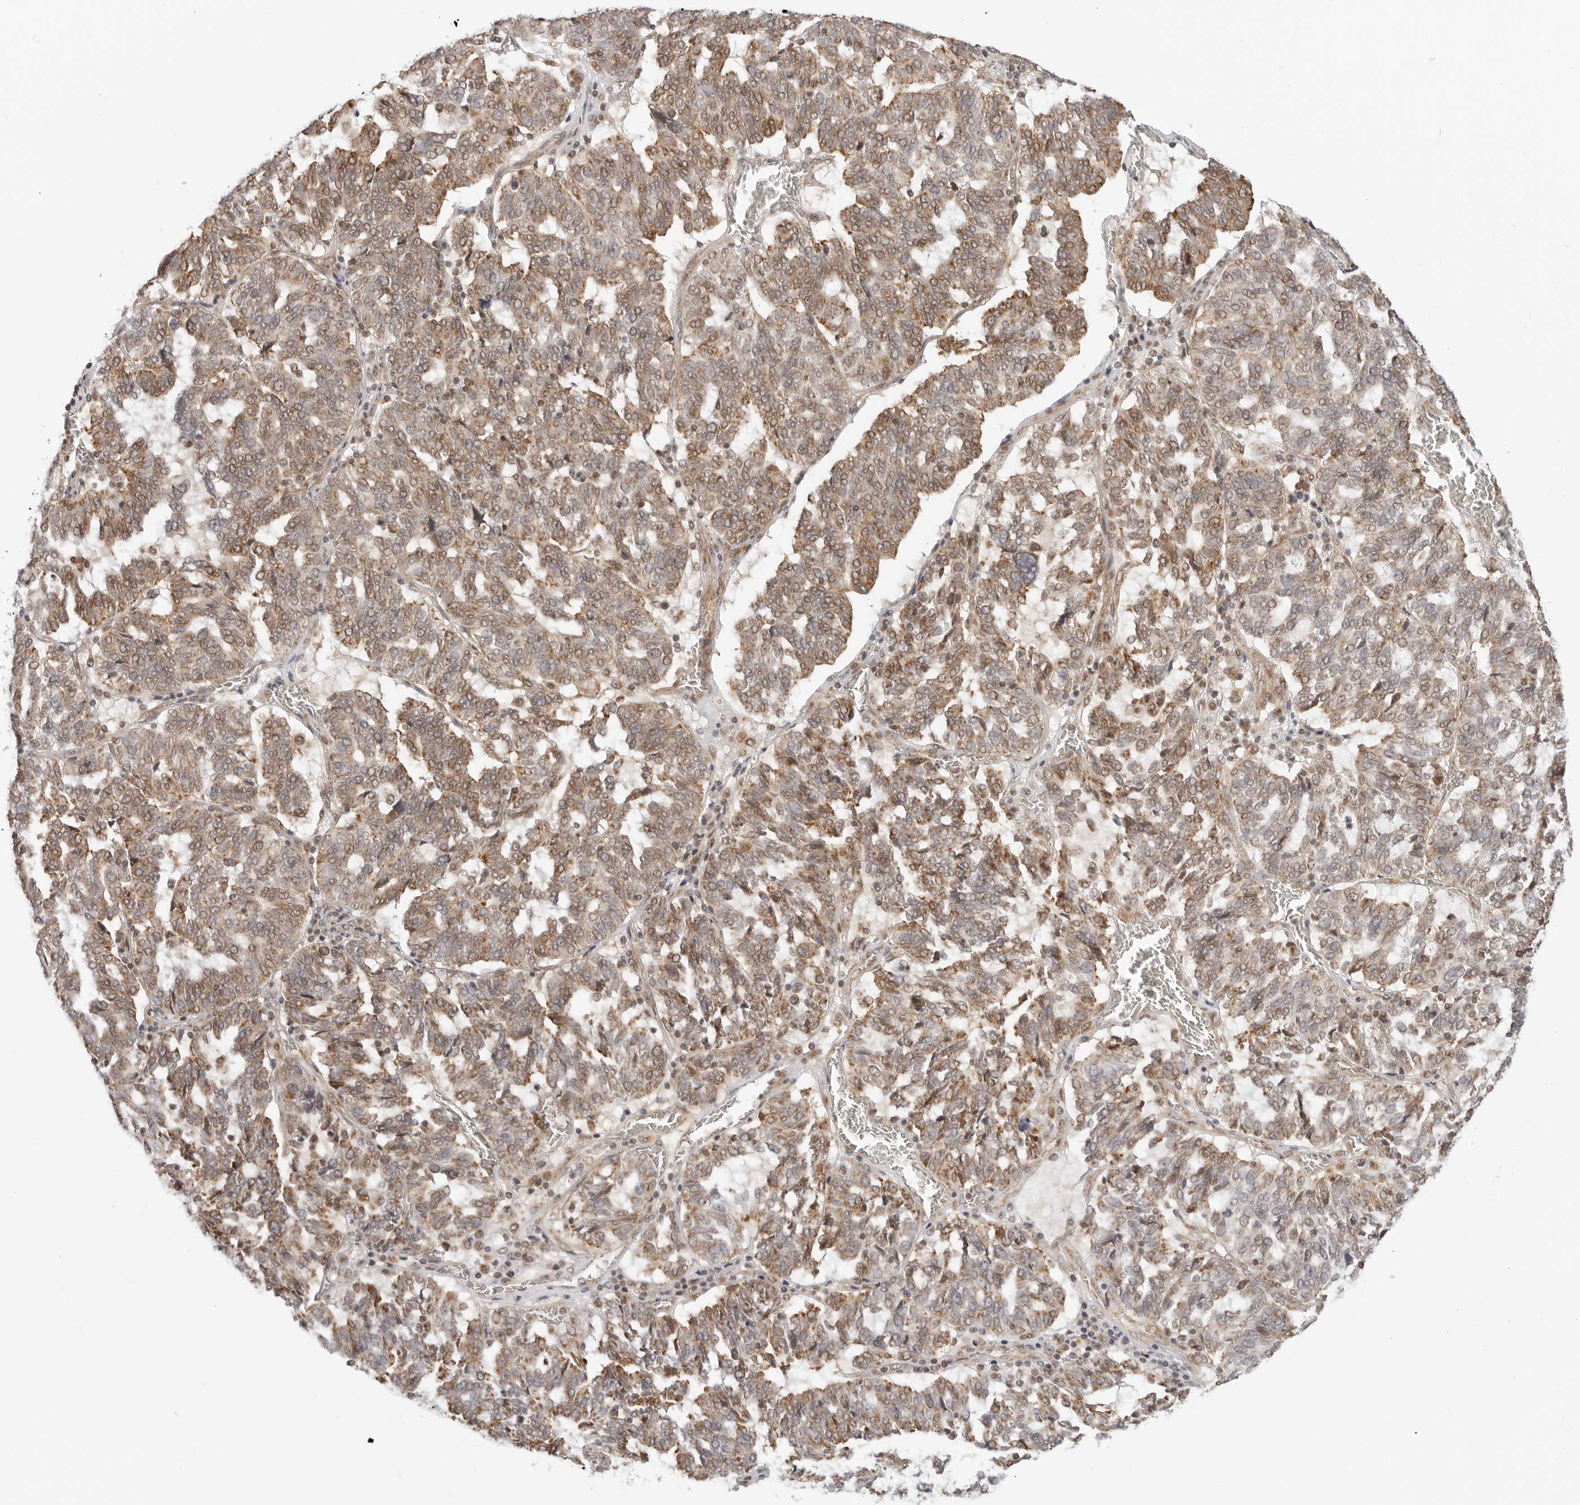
{"staining": {"intensity": "moderate", "quantity": ">75%", "location": "cytoplasmic/membranous"}, "tissue": "ovarian cancer", "cell_type": "Tumor cells", "image_type": "cancer", "snomed": [{"axis": "morphology", "description": "Cystadenocarcinoma, serous, NOS"}, {"axis": "topography", "description": "Ovary"}], "caption": "DAB immunohistochemical staining of human ovarian cancer demonstrates moderate cytoplasmic/membranous protein expression in approximately >75% of tumor cells. Using DAB (3,3'-diaminobenzidine) (brown) and hematoxylin (blue) stains, captured at high magnification using brightfield microscopy.", "gene": "POLR3GL", "patient": {"sex": "female", "age": 59}}